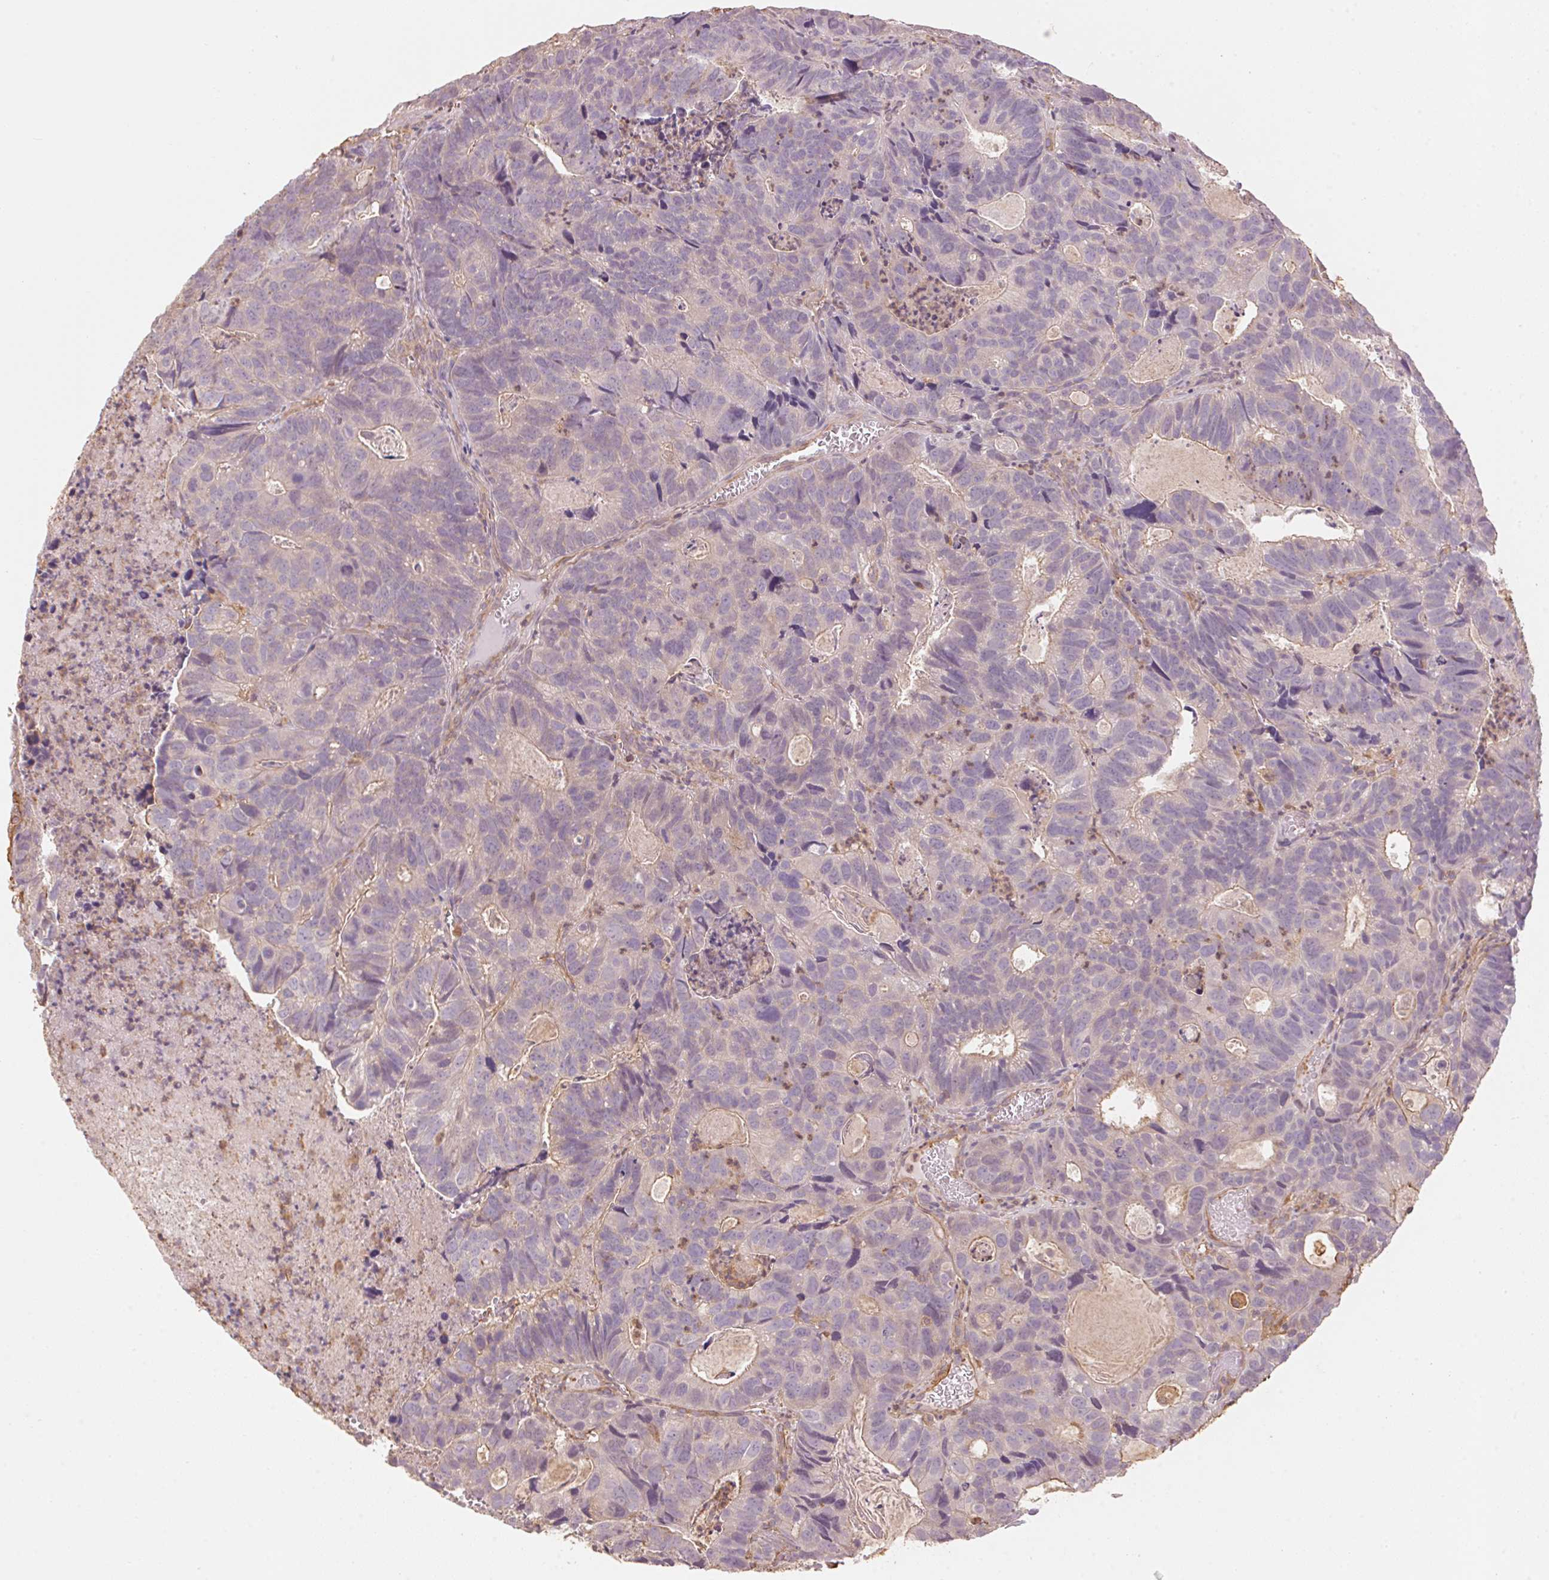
{"staining": {"intensity": "negative", "quantity": "none", "location": "none"}, "tissue": "head and neck cancer", "cell_type": "Tumor cells", "image_type": "cancer", "snomed": [{"axis": "morphology", "description": "Adenocarcinoma, NOS"}, {"axis": "topography", "description": "Head-Neck"}], "caption": "The immunohistochemistry photomicrograph has no significant positivity in tumor cells of head and neck cancer (adenocarcinoma) tissue.", "gene": "QDPR", "patient": {"sex": "male", "age": 62}}